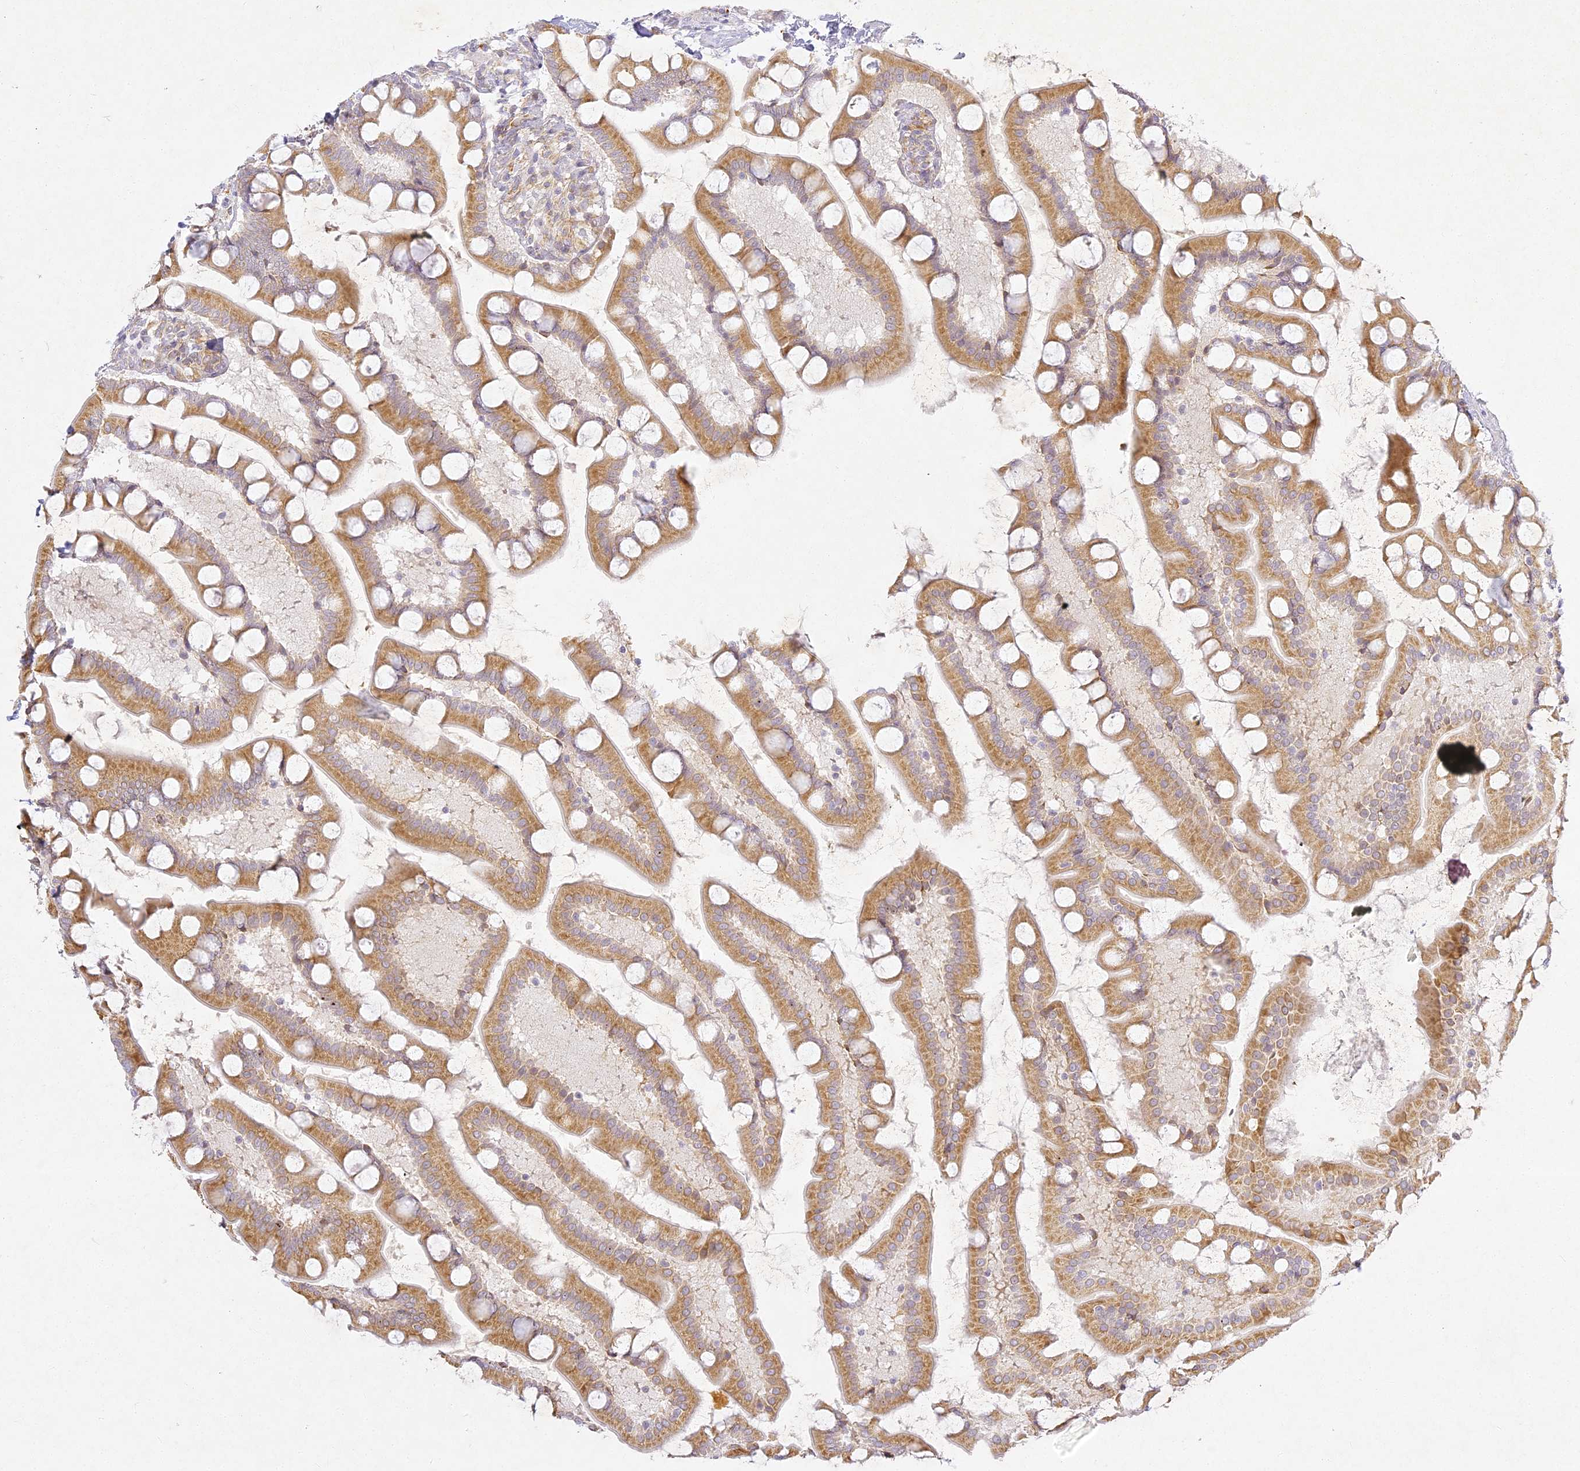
{"staining": {"intensity": "moderate", "quantity": ">75%", "location": "cytoplasmic/membranous"}, "tissue": "small intestine", "cell_type": "Glandular cells", "image_type": "normal", "snomed": [{"axis": "morphology", "description": "Normal tissue, NOS"}, {"axis": "topography", "description": "Small intestine"}], "caption": "Protein expression by IHC displays moderate cytoplasmic/membranous staining in approximately >75% of glandular cells in unremarkable small intestine. (Brightfield microscopy of DAB IHC at high magnification).", "gene": "SLC30A5", "patient": {"sex": "male", "age": 41}}